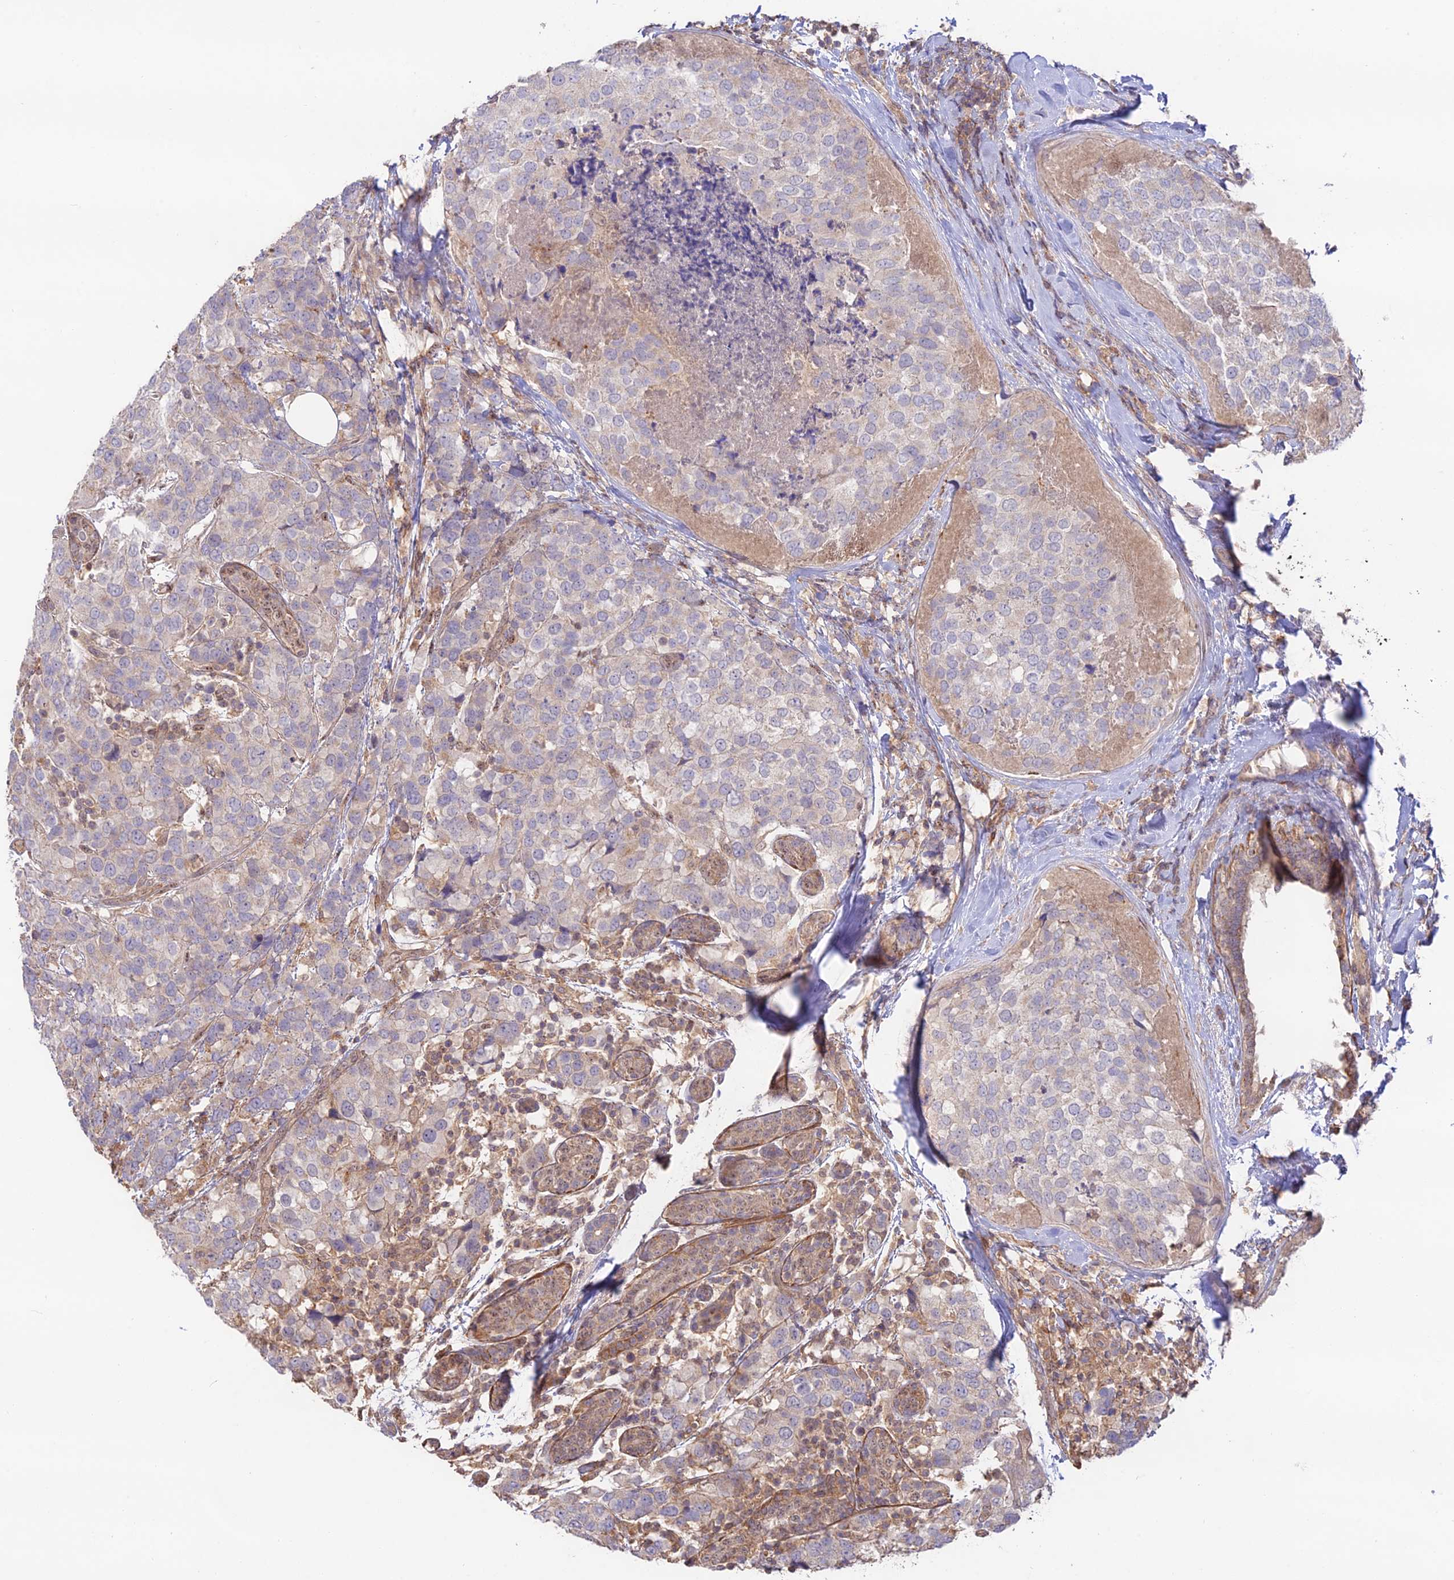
{"staining": {"intensity": "weak", "quantity": "<25%", "location": "cytoplasmic/membranous"}, "tissue": "breast cancer", "cell_type": "Tumor cells", "image_type": "cancer", "snomed": [{"axis": "morphology", "description": "Lobular carcinoma"}, {"axis": "topography", "description": "Breast"}], "caption": "An immunohistochemistry histopathology image of breast cancer is shown. There is no staining in tumor cells of breast cancer.", "gene": "CLCF1", "patient": {"sex": "female", "age": 59}}